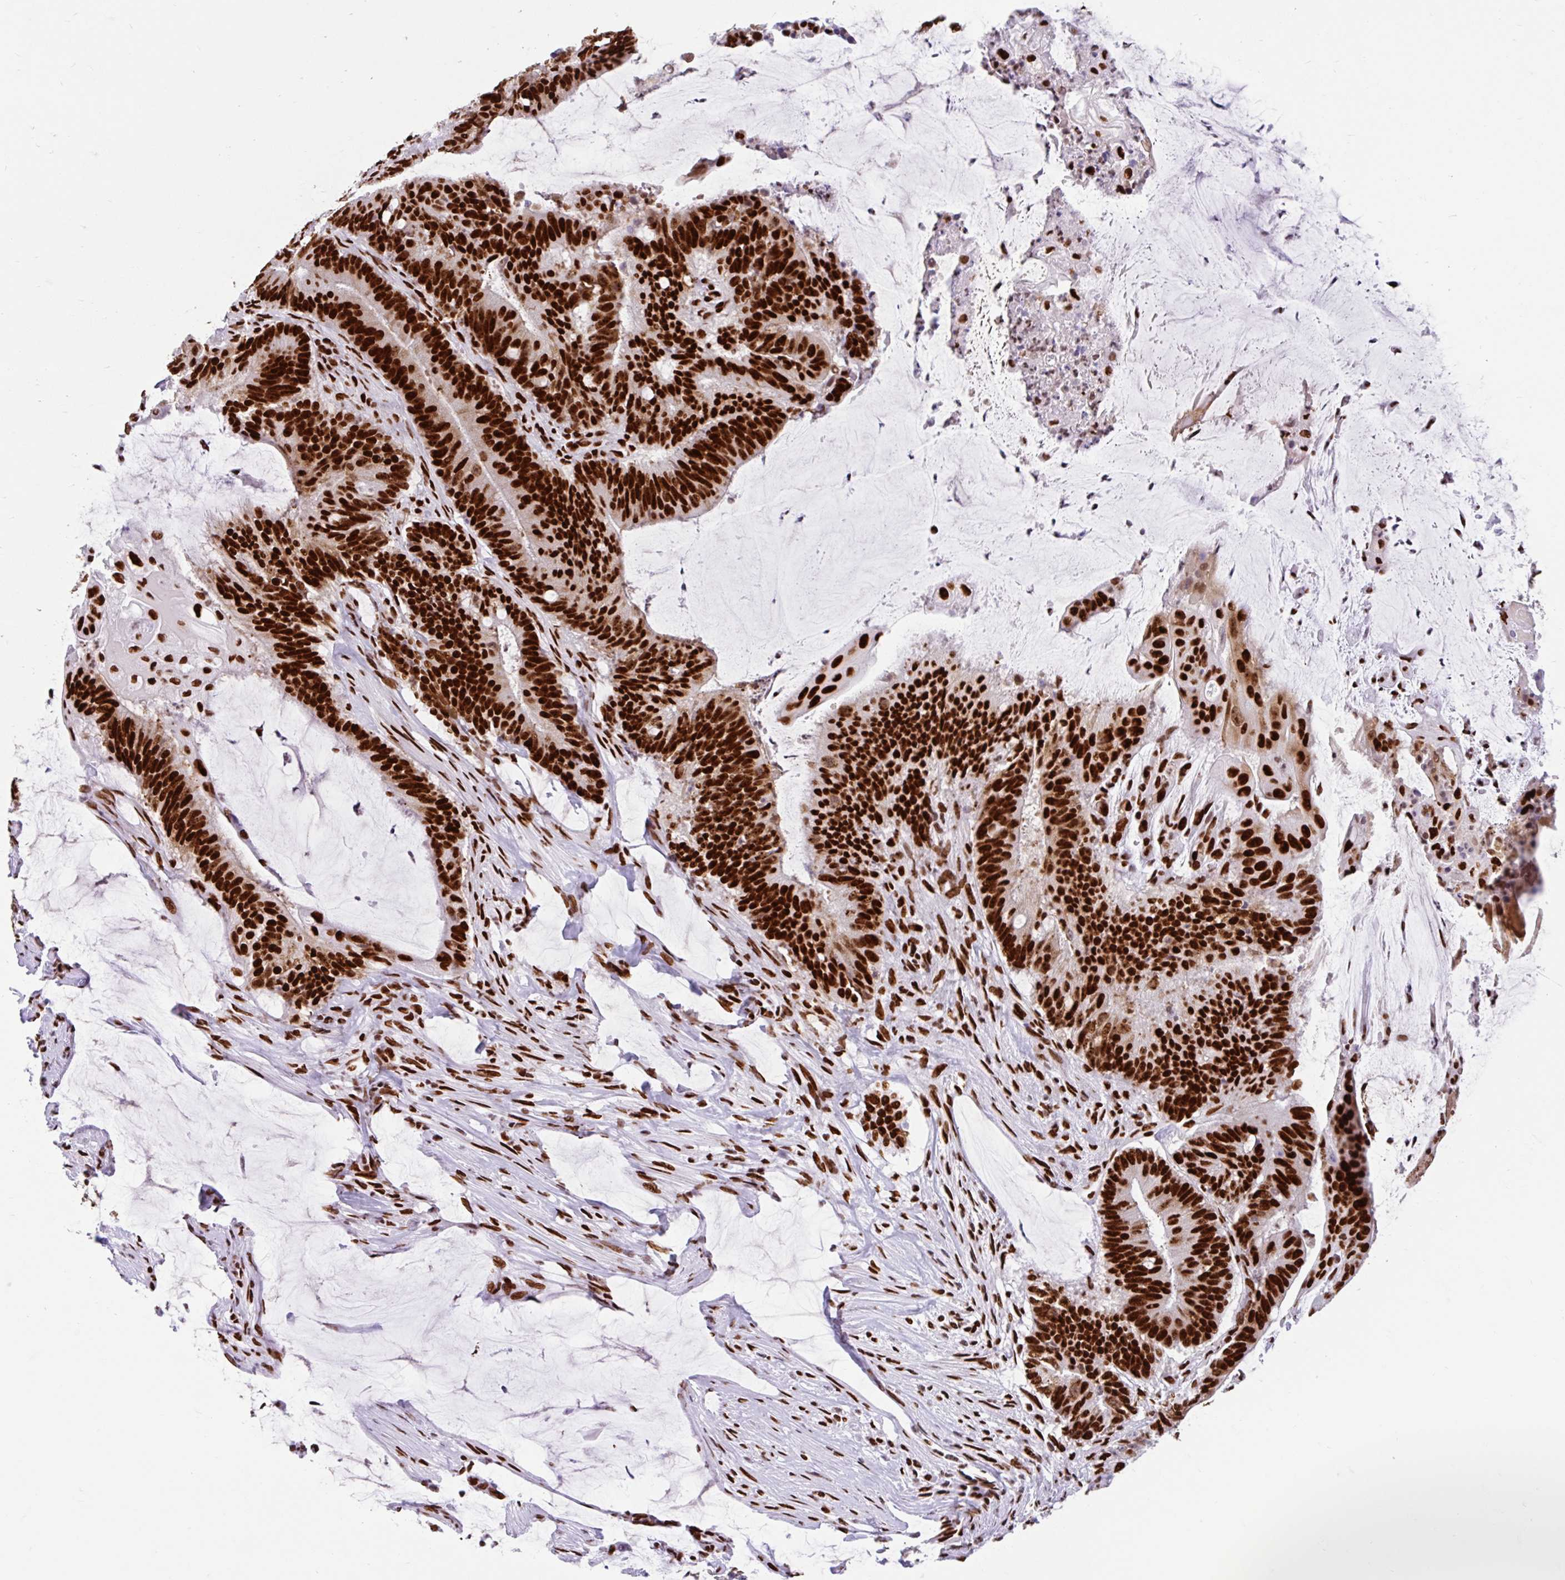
{"staining": {"intensity": "strong", "quantity": ">75%", "location": "nuclear"}, "tissue": "colorectal cancer", "cell_type": "Tumor cells", "image_type": "cancer", "snomed": [{"axis": "morphology", "description": "Adenocarcinoma, NOS"}, {"axis": "topography", "description": "Colon"}], "caption": "This is an image of immunohistochemistry (IHC) staining of colorectal cancer (adenocarcinoma), which shows strong expression in the nuclear of tumor cells.", "gene": "KHDRBS1", "patient": {"sex": "female", "age": 43}}